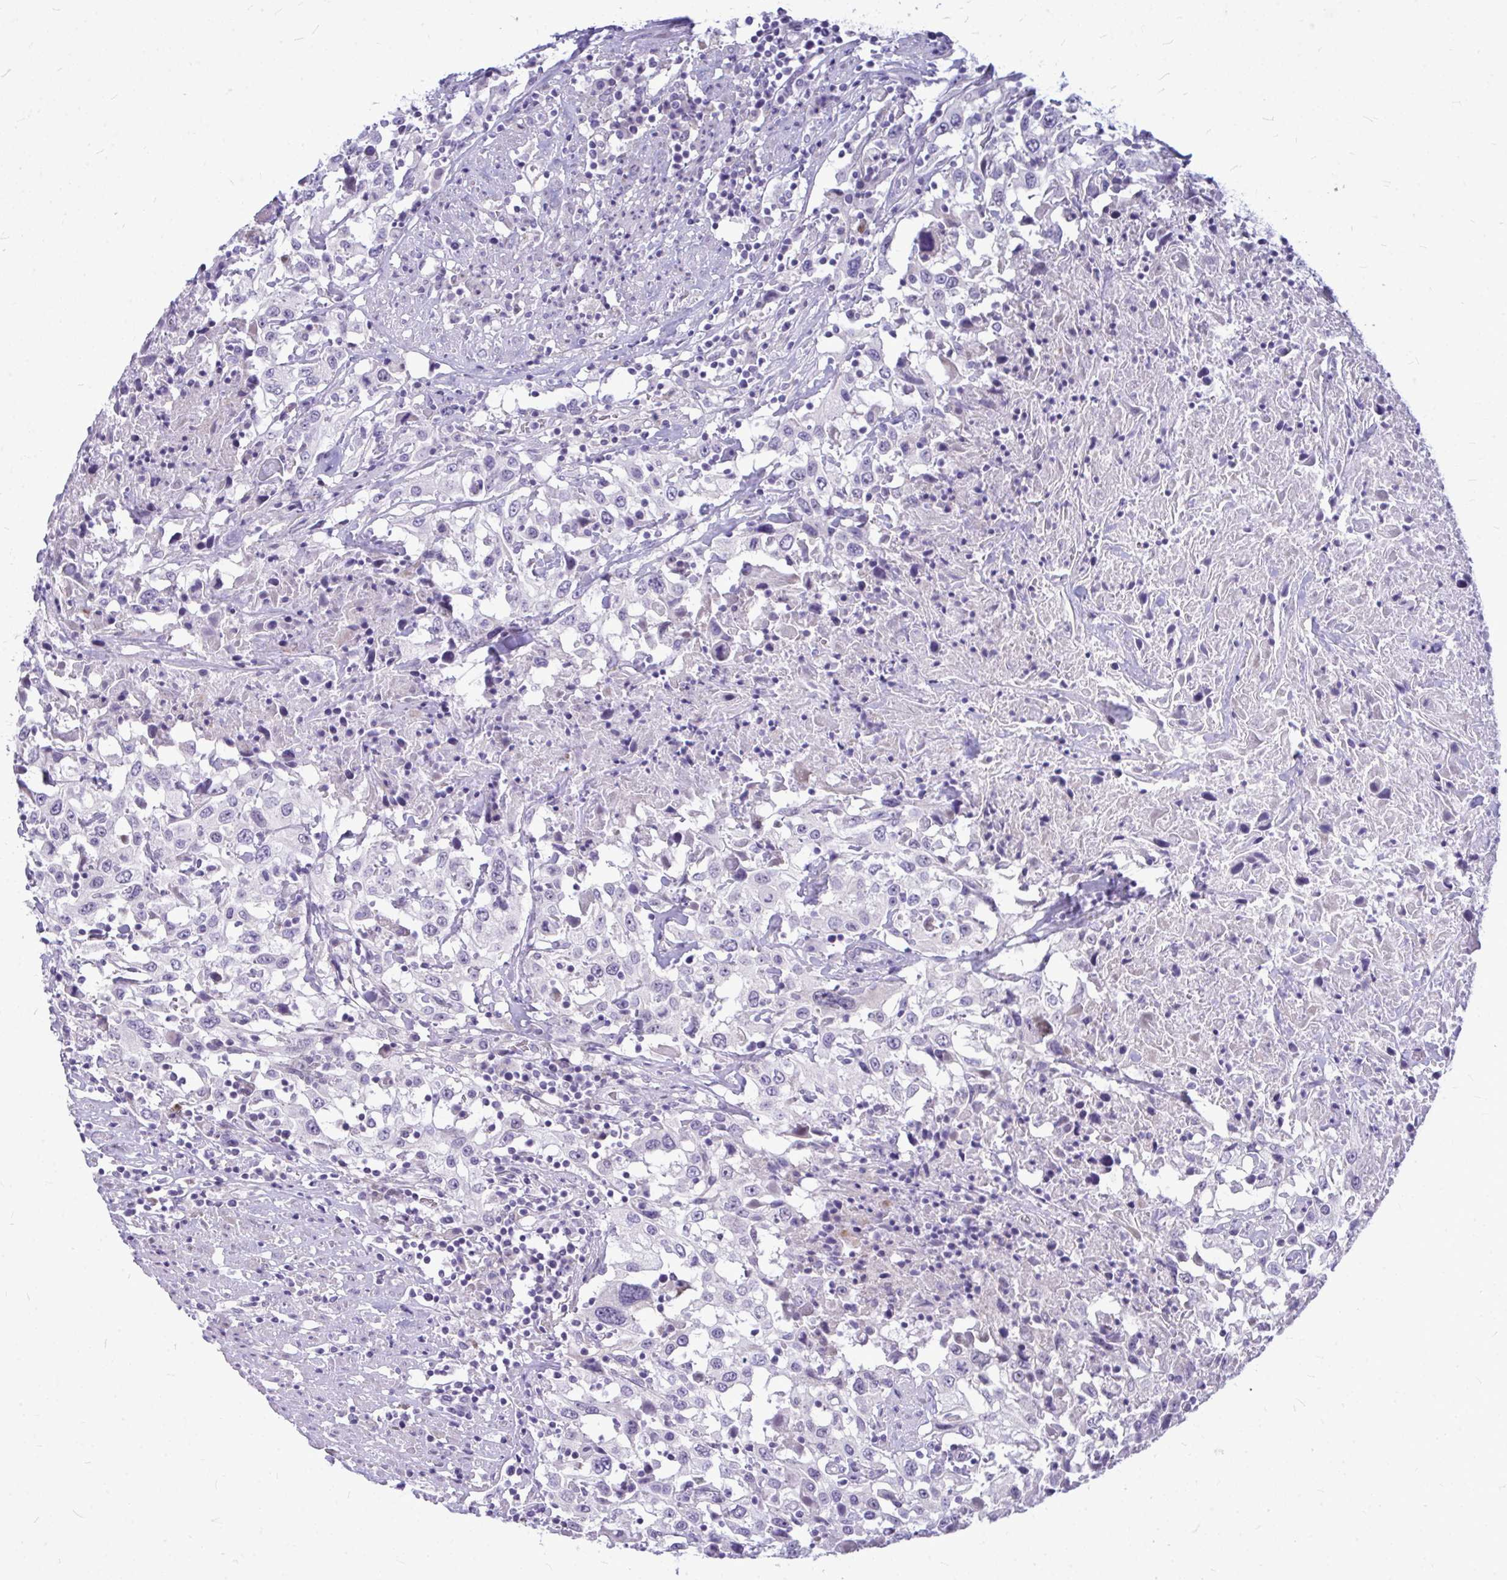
{"staining": {"intensity": "negative", "quantity": "none", "location": "none"}, "tissue": "urothelial cancer", "cell_type": "Tumor cells", "image_type": "cancer", "snomed": [{"axis": "morphology", "description": "Urothelial carcinoma, High grade"}, {"axis": "topography", "description": "Urinary bladder"}], "caption": "IHC of urothelial cancer exhibits no expression in tumor cells. (Immunohistochemistry (ihc), brightfield microscopy, high magnification).", "gene": "ZSCAN25", "patient": {"sex": "male", "age": 61}}